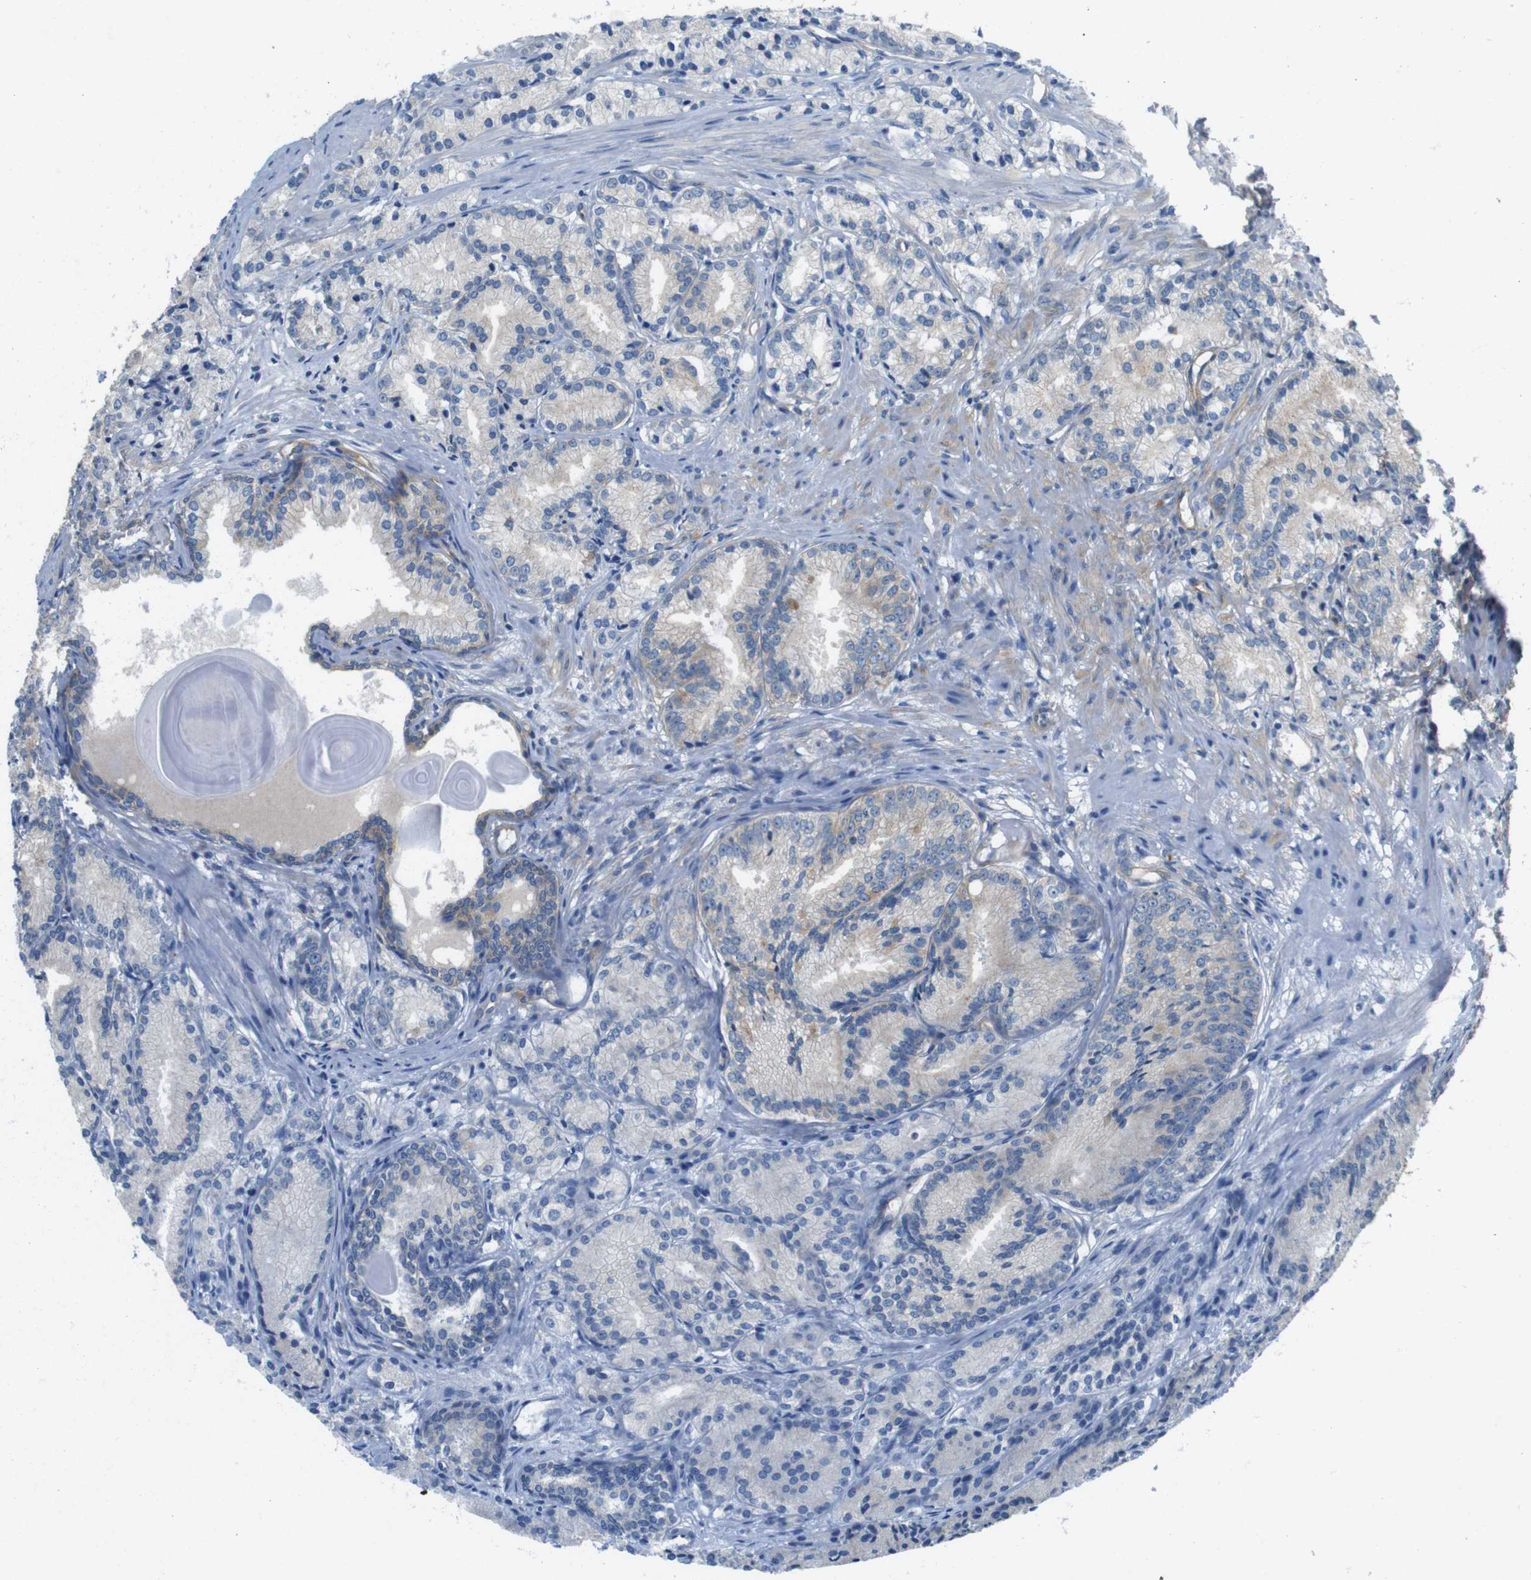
{"staining": {"intensity": "weak", "quantity": "<25%", "location": "cytoplasmic/membranous"}, "tissue": "prostate cancer", "cell_type": "Tumor cells", "image_type": "cancer", "snomed": [{"axis": "morphology", "description": "Adenocarcinoma, Low grade"}, {"axis": "topography", "description": "Prostate"}], "caption": "Immunohistochemistry (IHC) of human prostate low-grade adenocarcinoma reveals no staining in tumor cells. Nuclei are stained in blue.", "gene": "DCTN1", "patient": {"sex": "male", "age": 72}}